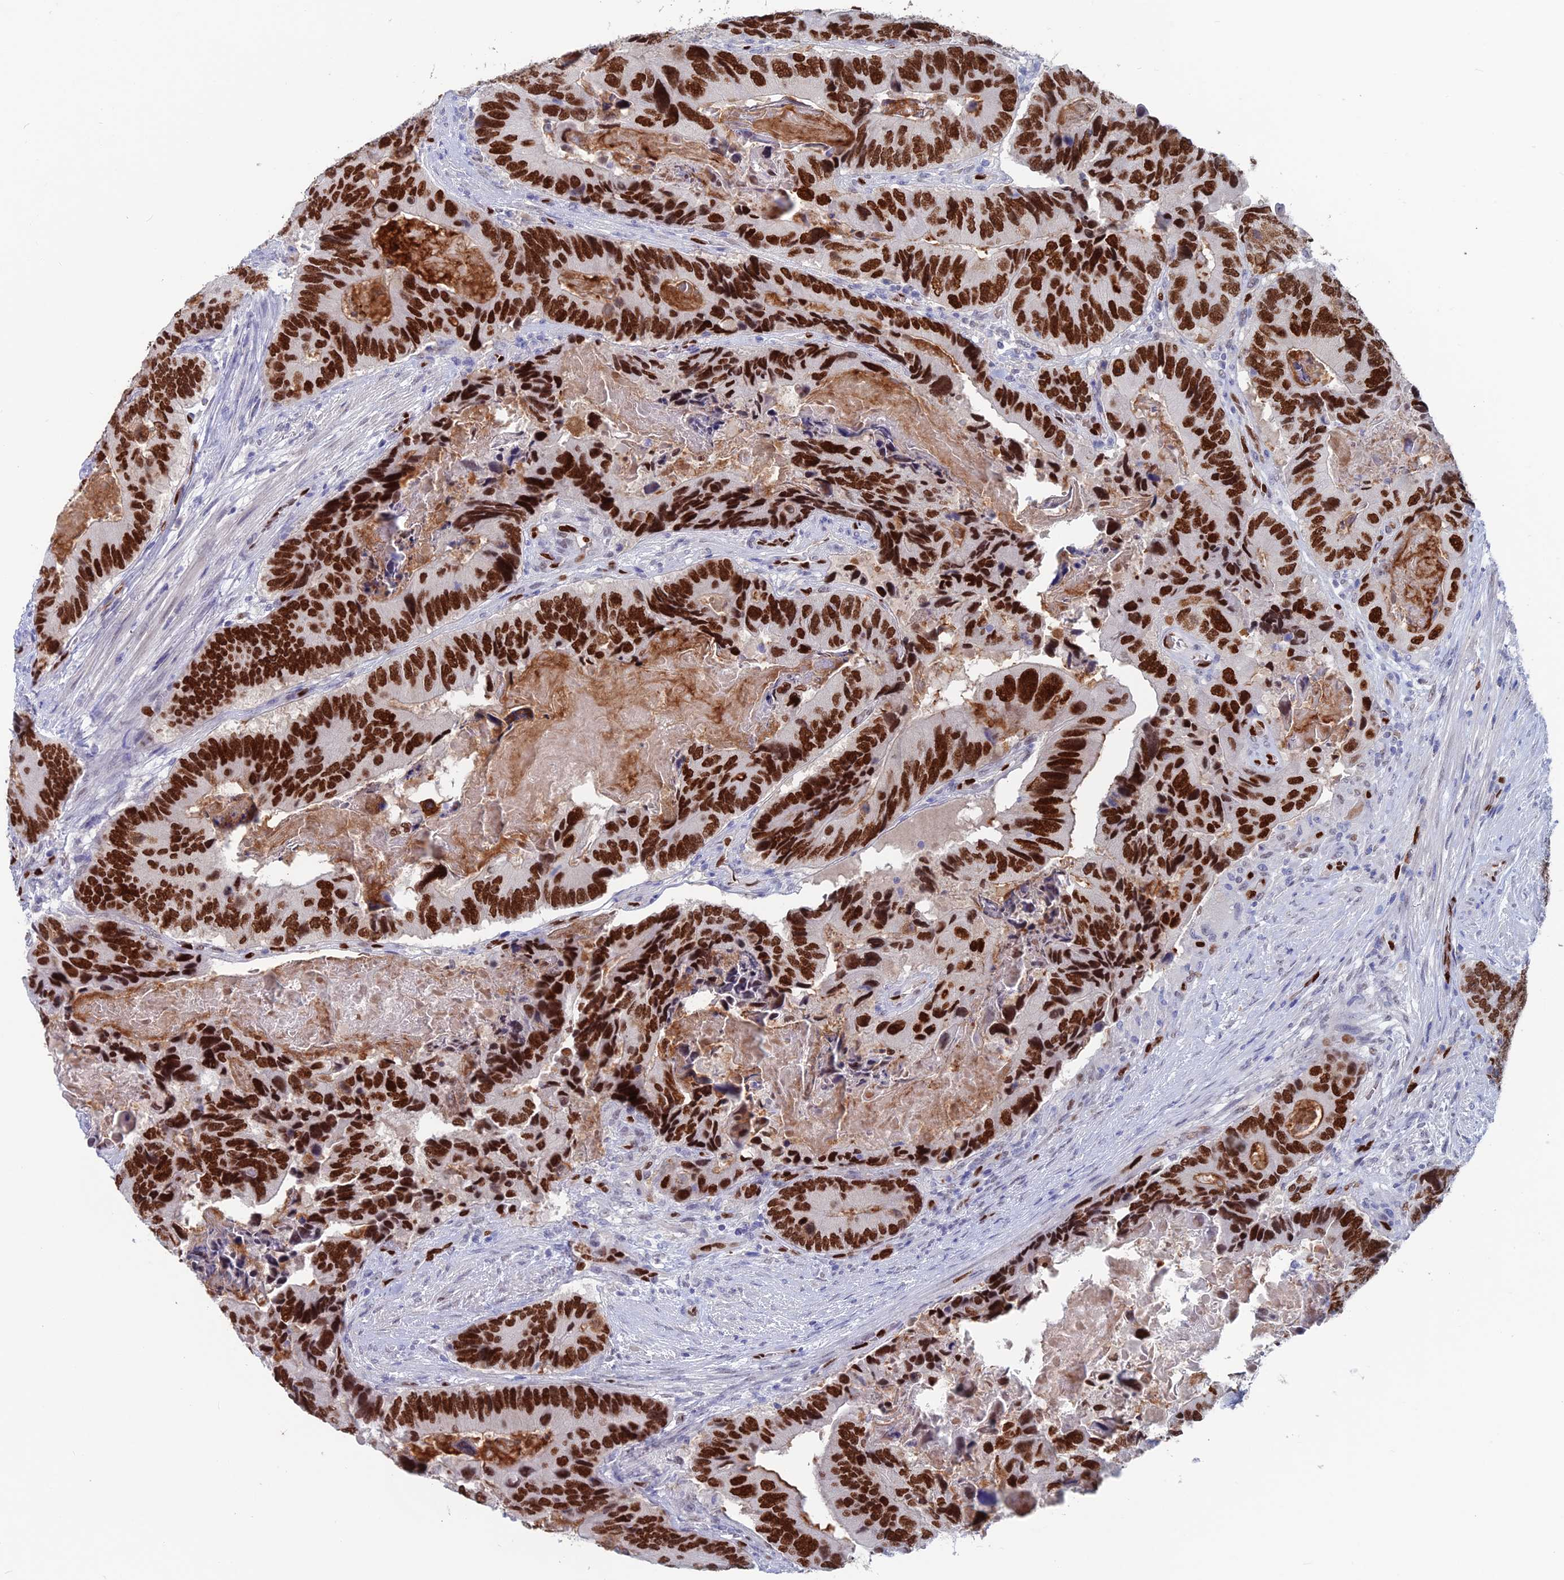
{"staining": {"intensity": "strong", "quantity": ">75%", "location": "nuclear"}, "tissue": "colorectal cancer", "cell_type": "Tumor cells", "image_type": "cancer", "snomed": [{"axis": "morphology", "description": "Adenocarcinoma, NOS"}, {"axis": "topography", "description": "Colon"}], "caption": "About >75% of tumor cells in human colorectal cancer (adenocarcinoma) show strong nuclear protein positivity as visualized by brown immunohistochemical staining.", "gene": "NOL4L", "patient": {"sex": "male", "age": 84}}